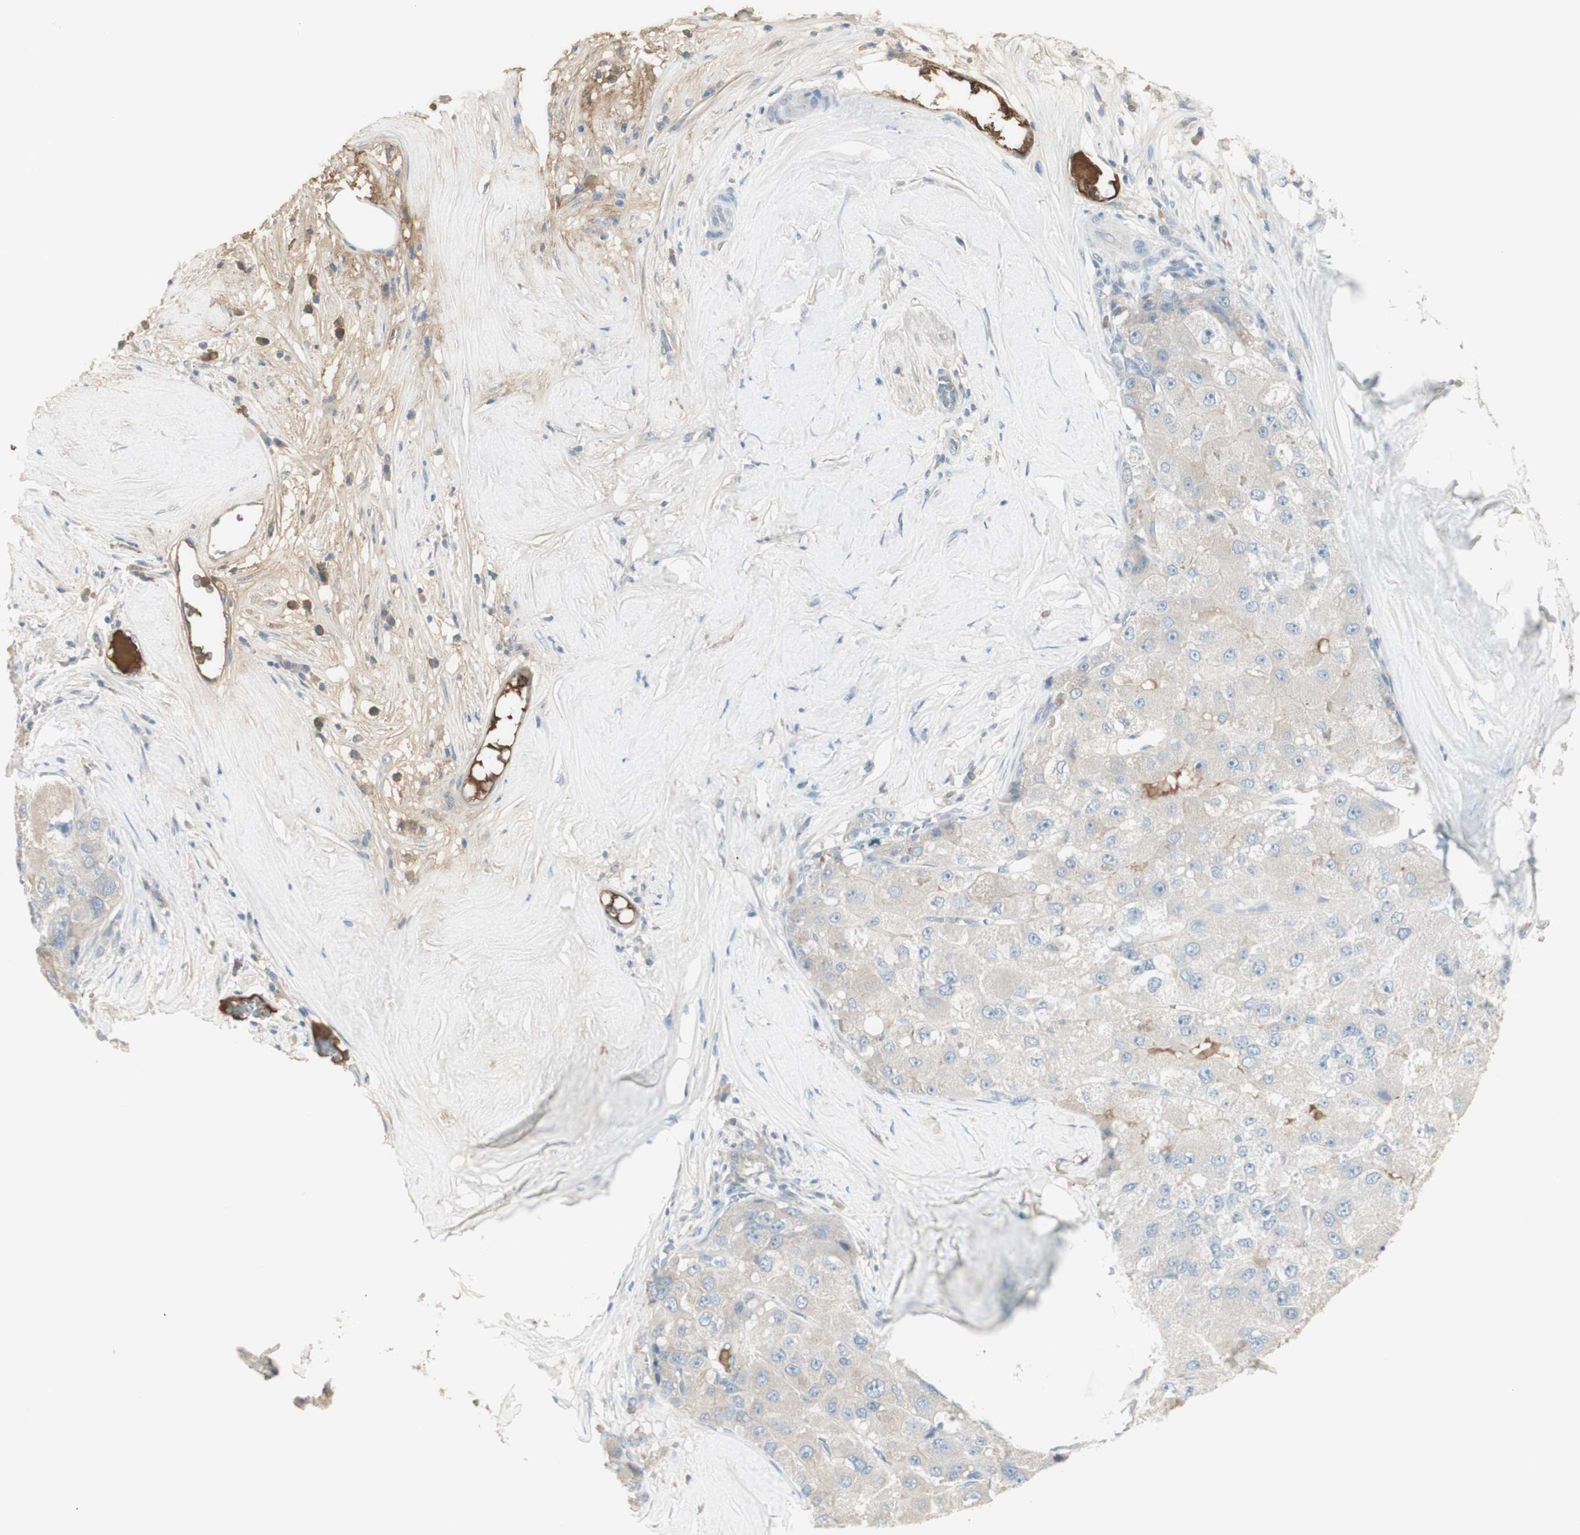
{"staining": {"intensity": "negative", "quantity": "none", "location": "none"}, "tissue": "liver cancer", "cell_type": "Tumor cells", "image_type": "cancer", "snomed": [{"axis": "morphology", "description": "Carcinoma, Hepatocellular, NOS"}, {"axis": "topography", "description": "Liver"}], "caption": "Tumor cells show no significant protein staining in liver hepatocellular carcinoma.", "gene": "IFNG", "patient": {"sex": "male", "age": 80}}